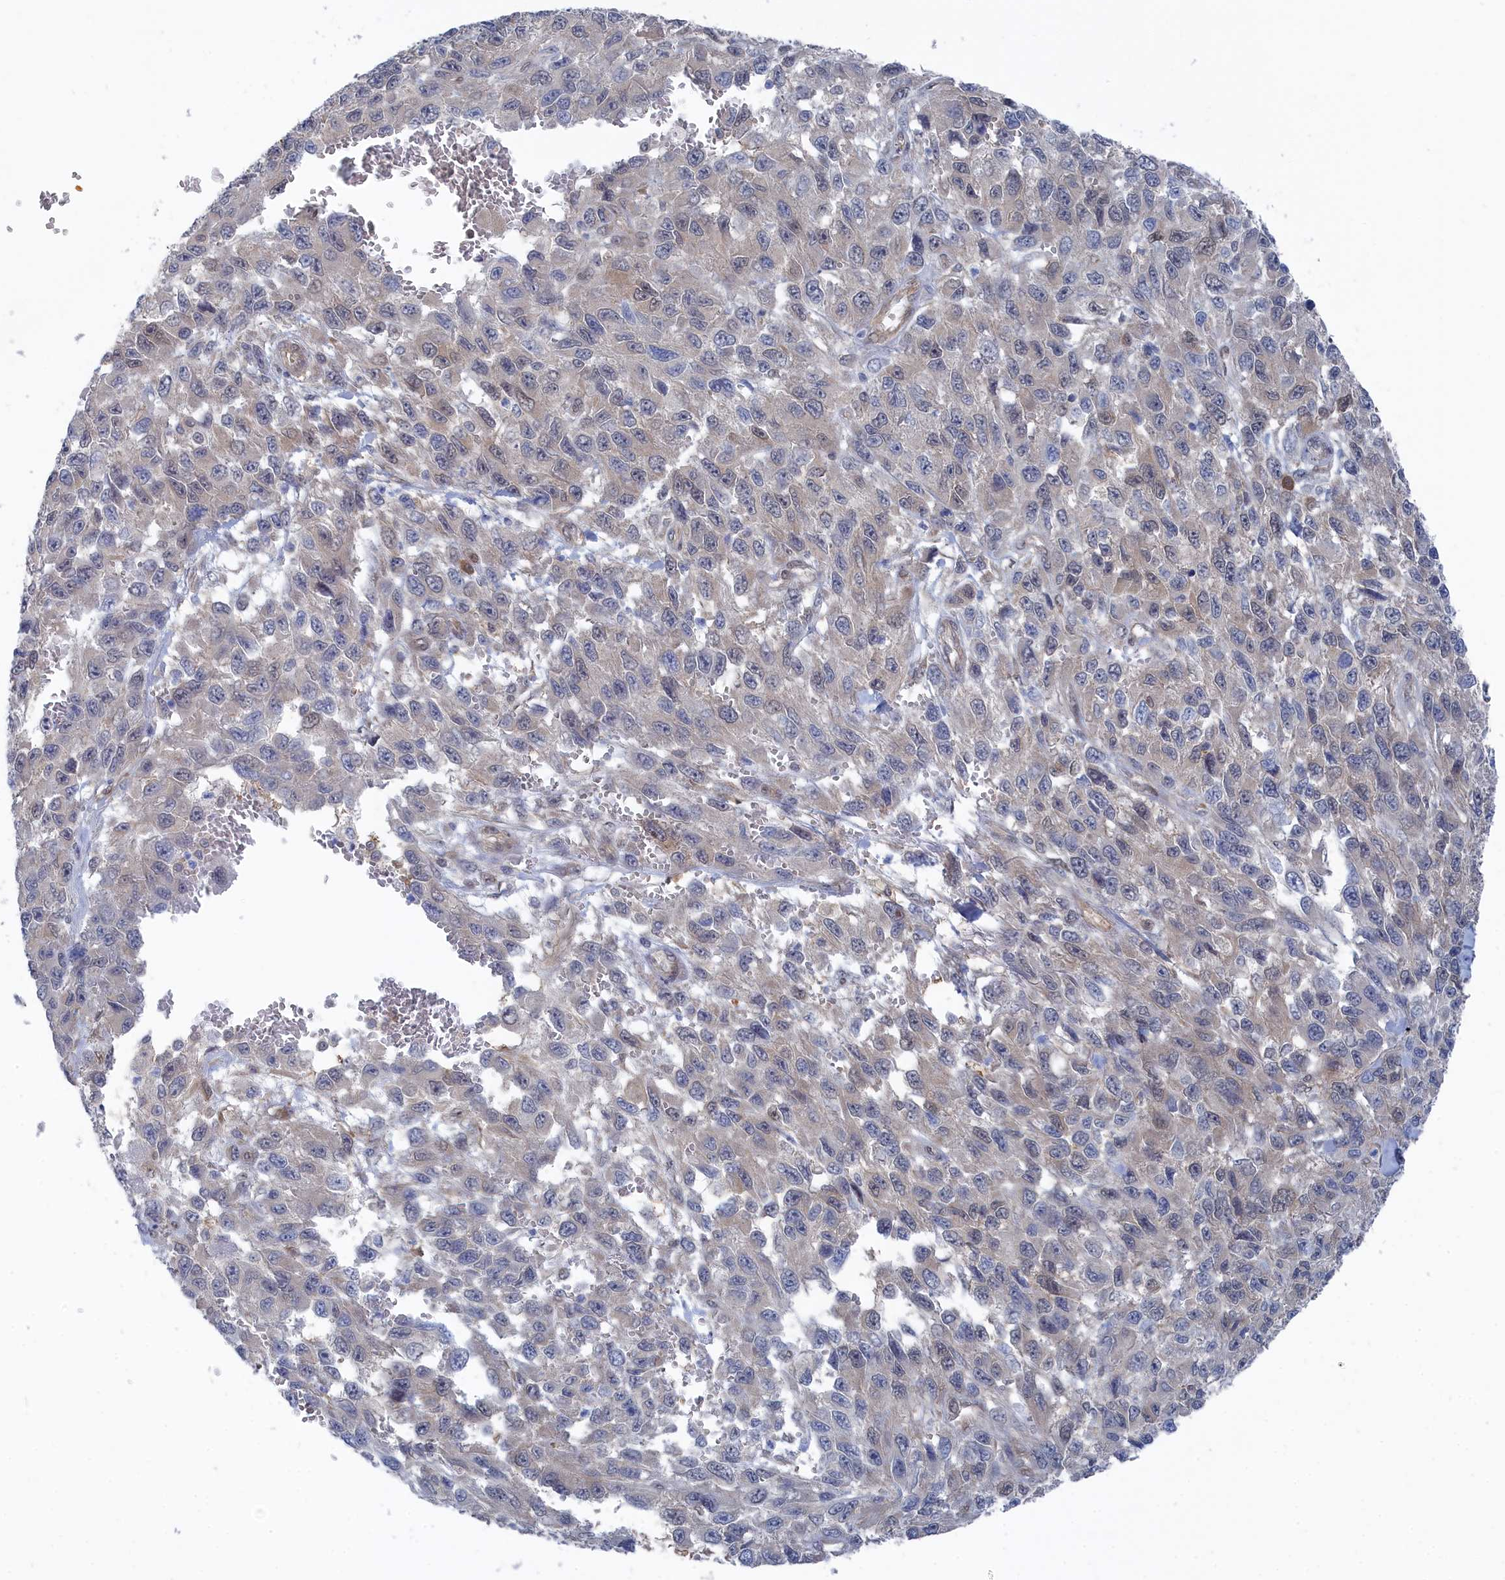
{"staining": {"intensity": "negative", "quantity": "none", "location": "none"}, "tissue": "melanoma", "cell_type": "Tumor cells", "image_type": "cancer", "snomed": [{"axis": "morphology", "description": "Normal tissue, NOS"}, {"axis": "morphology", "description": "Malignant melanoma, NOS"}, {"axis": "topography", "description": "Skin"}], "caption": "IHC photomicrograph of human malignant melanoma stained for a protein (brown), which exhibits no staining in tumor cells. Brightfield microscopy of immunohistochemistry (IHC) stained with DAB (brown) and hematoxylin (blue), captured at high magnification.", "gene": "IRGQ", "patient": {"sex": "female", "age": 96}}